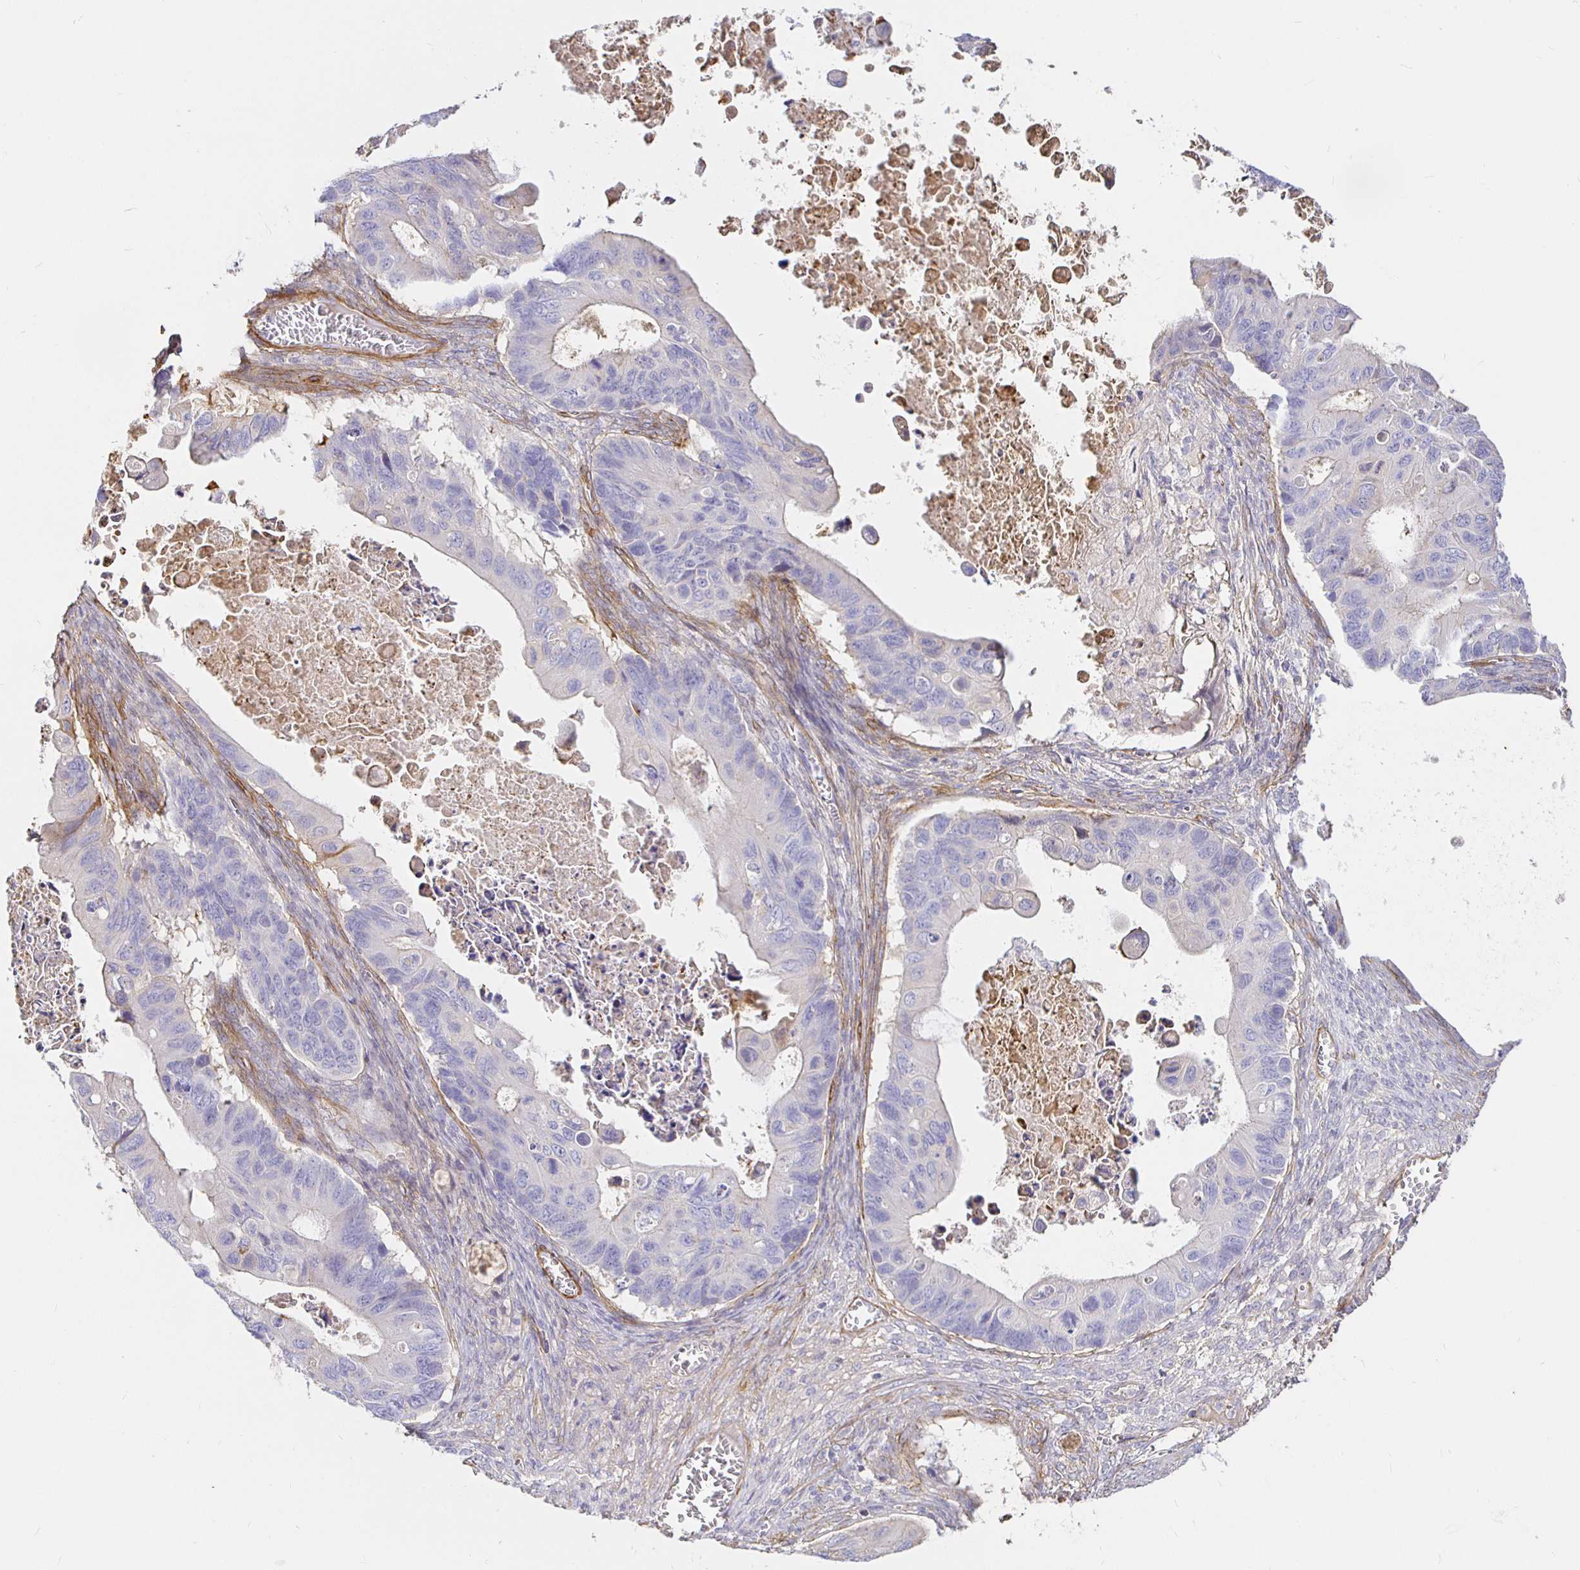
{"staining": {"intensity": "negative", "quantity": "none", "location": "none"}, "tissue": "ovarian cancer", "cell_type": "Tumor cells", "image_type": "cancer", "snomed": [{"axis": "morphology", "description": "Cystadenocarcinoma, mucinous, NOS"}, {"axis": "topography", "description": "Ovary"}], "caption": "The micrograph demonstrates no staining of tumor cells in mucinous cystadenocarcinoma (ovarian).", "gene": "PALM2AKAP2", "patient": {"sex": "female", "age": 64}}